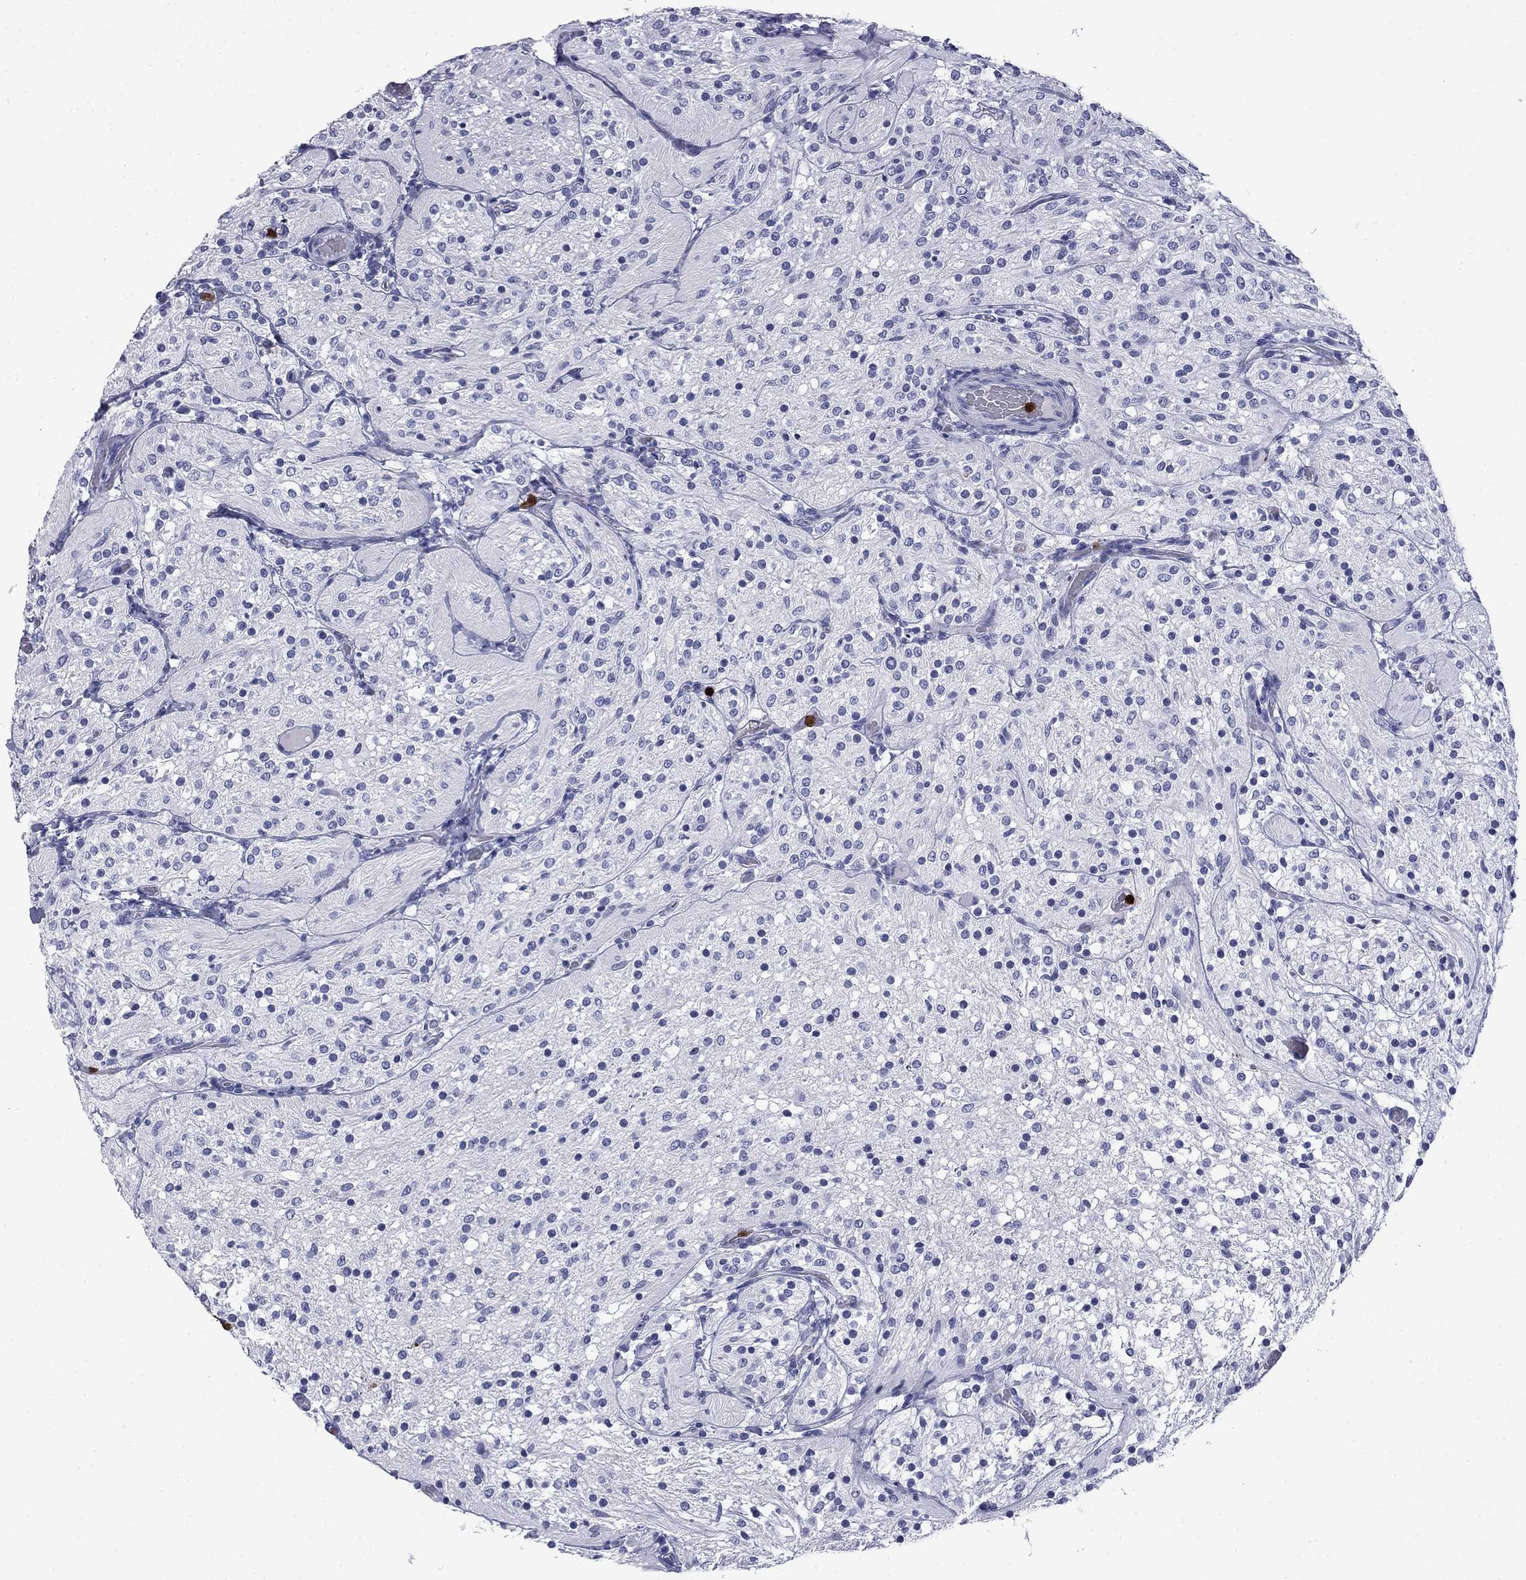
{"staining": {"intensity": "negative", "quantity": "none", "location": "none"}, "tissue": "glioma", "cell_type": "Tumor cells", "image_type": "cancer", "snomed": [{"axis": "morphology", "description": "Glioma, malignant, Low grade"}, {"axis": "topography", "description": "Brain"}], "caption": "There is no significant staining in tumor cells of glioma.", "gene": "TRIM29", "patient": {"sex": "male", "age": 3}}